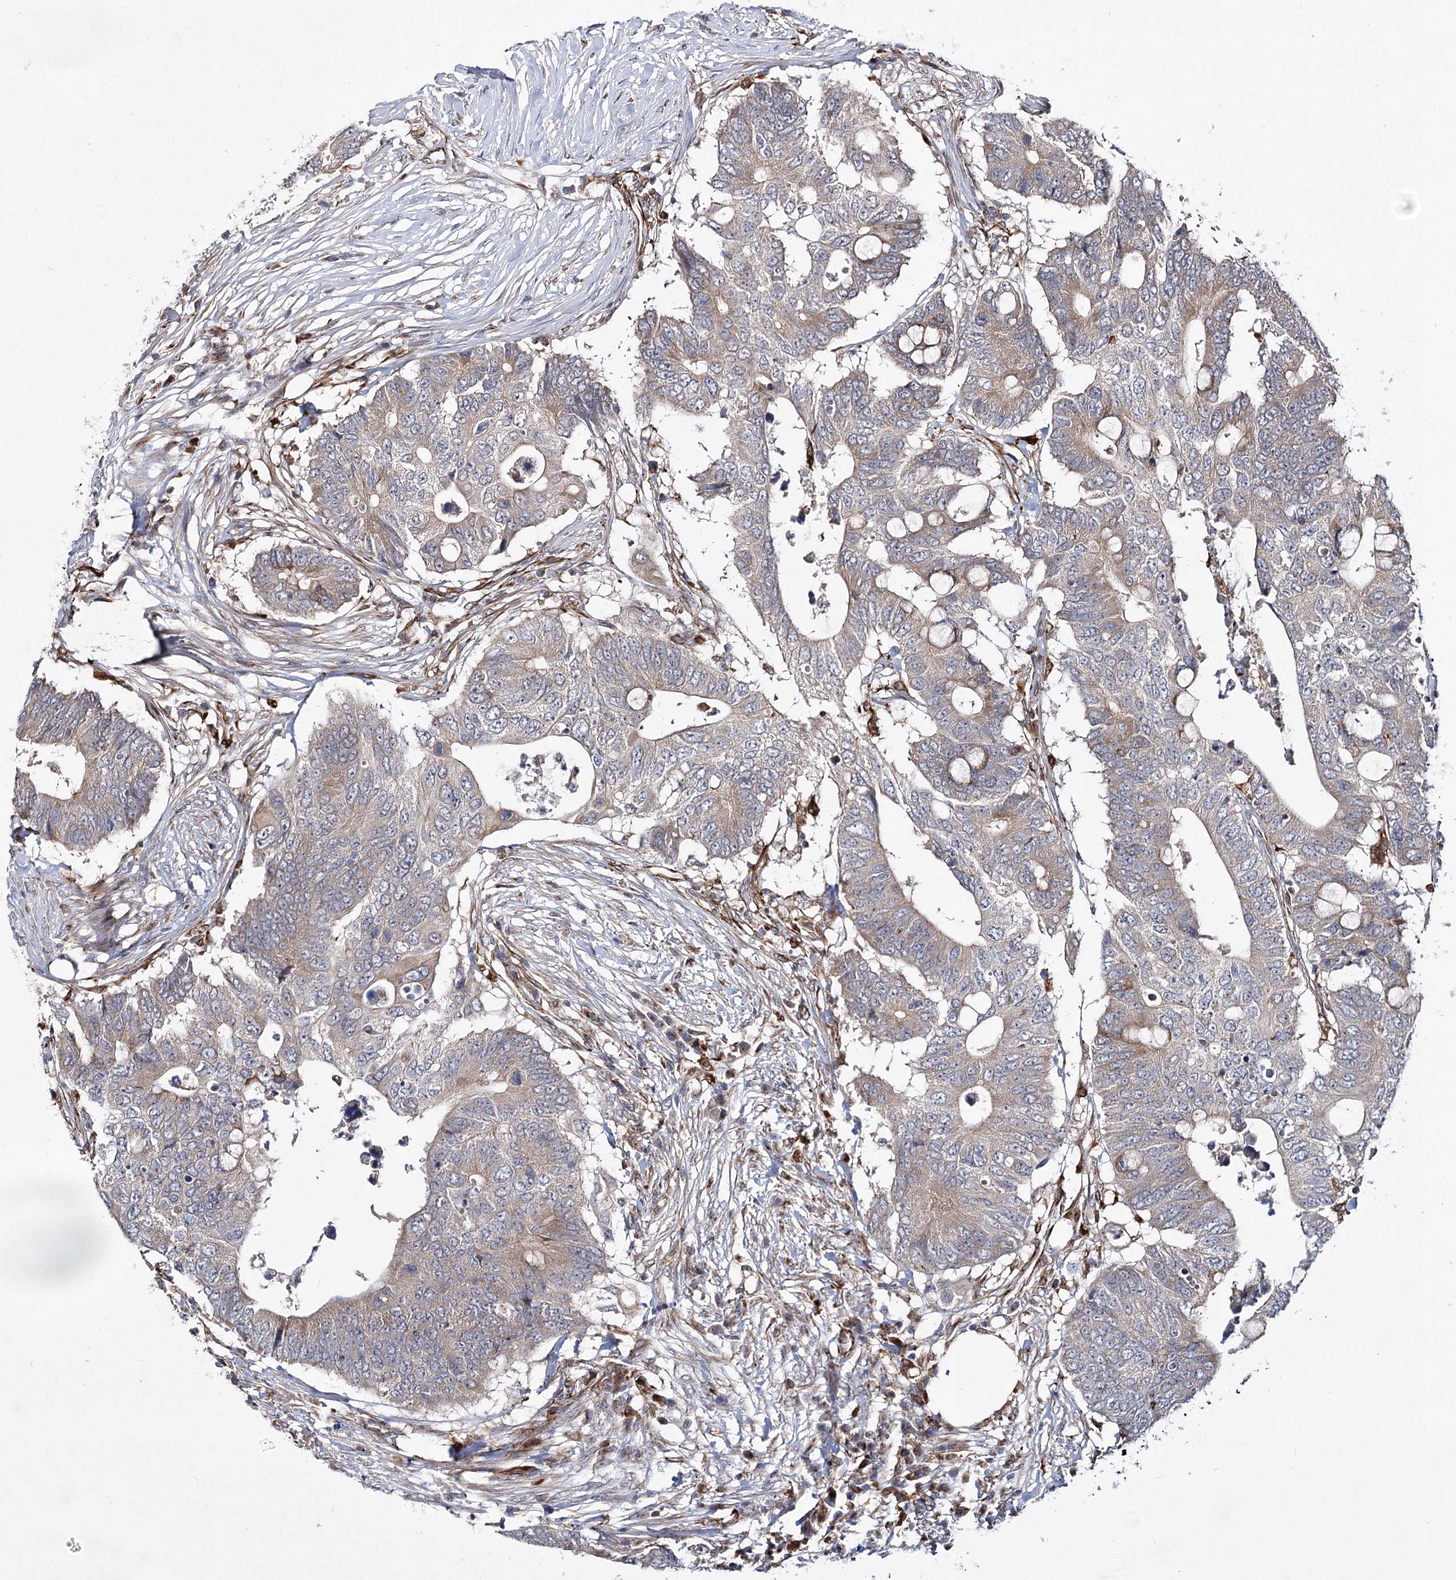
{"staining": {"intensity": "weak", "quantity": "25%-75%", "location": "cytoplasmic/membranous"}, "tissue": "colorectal cancer", "cell_type": "Tumor cells", "image_type": "cancer", "snomed": [{"axis": "morphology", "description": "Adenocarcinoma, NOS"}, {"axis": "topography", "description": "Colon"}], "caption": "DAB (3,3'-diaminobenzidine) immunohistochemical staining of human colorectal adenocarcinoma exhibits weak cytoplasmic/membranous protein positivity in about 25%-75% of tumor cells.", "gene": "DPEP2", "patient": {"sex": "male", "age": 71}}